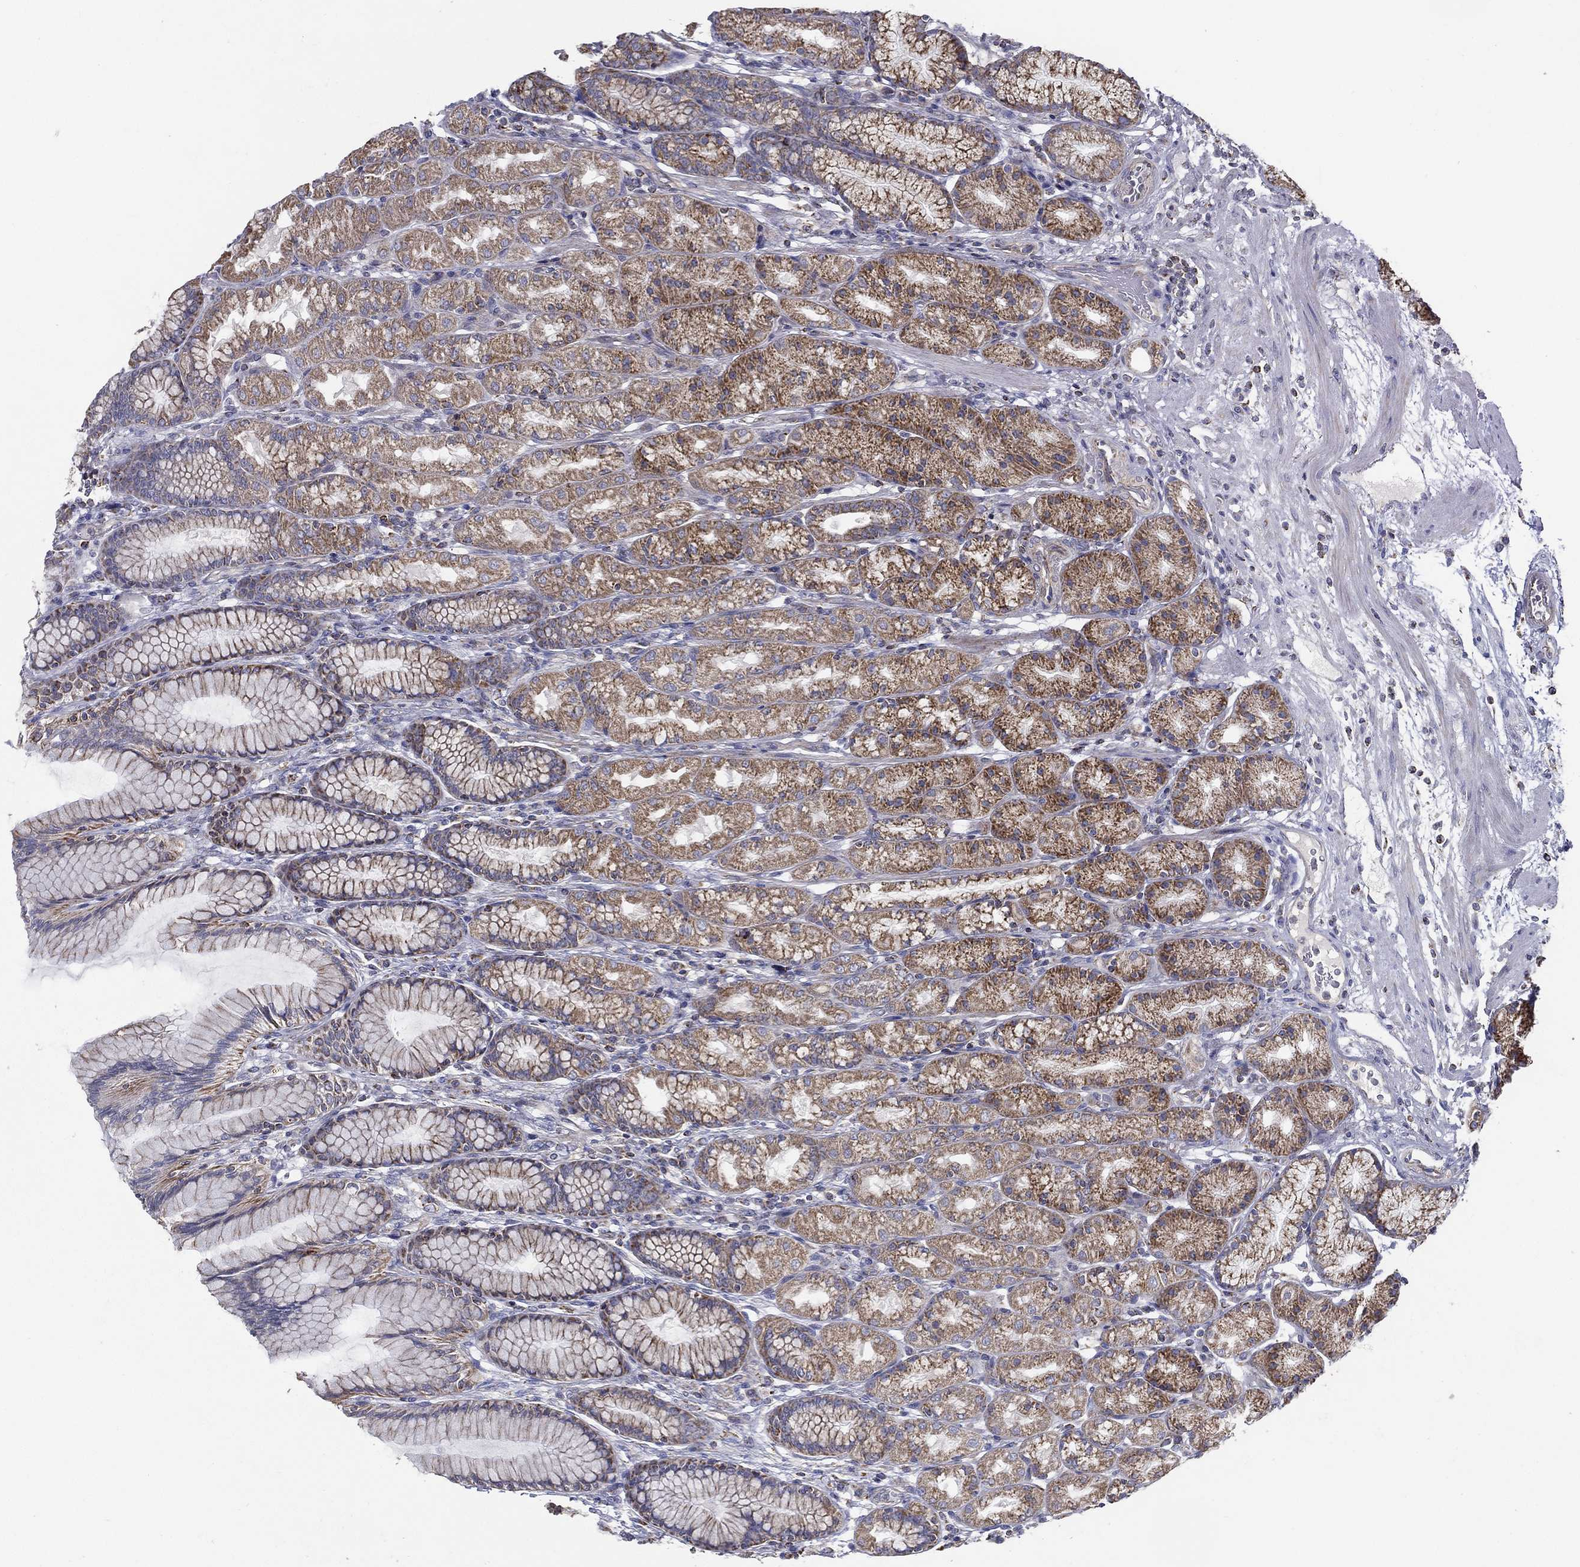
{"staining": {"intensity": "moderate", "quantity": "25%-75%", "location": "cytoplasmic/membranous"}, "tissue": "stomach", "cell_type": "Glandular cells", "image_type": "normal", "snomed": [{"axis": "morphology", "description": "Normal tissue, NOS"}, {"axis": "morphology", "description": "Adenocarcinoma, NOS"}, {"axis": "topography", "description": "Stomach"}], "caption": "Immunohistochemical staining of normal stomach demonstrates medium levels of moderate cytoplasmic/membranous positivity in about 25%-75% of glandular cells. The staining is performed using DAB (3,3'-diaminobenzidine) brown chromogen to label protein expression. The nuclei are counter-stained blue using hematoxylin.", "gene": "SFXN1", "patient": {"sex": "female", "age": 79}}